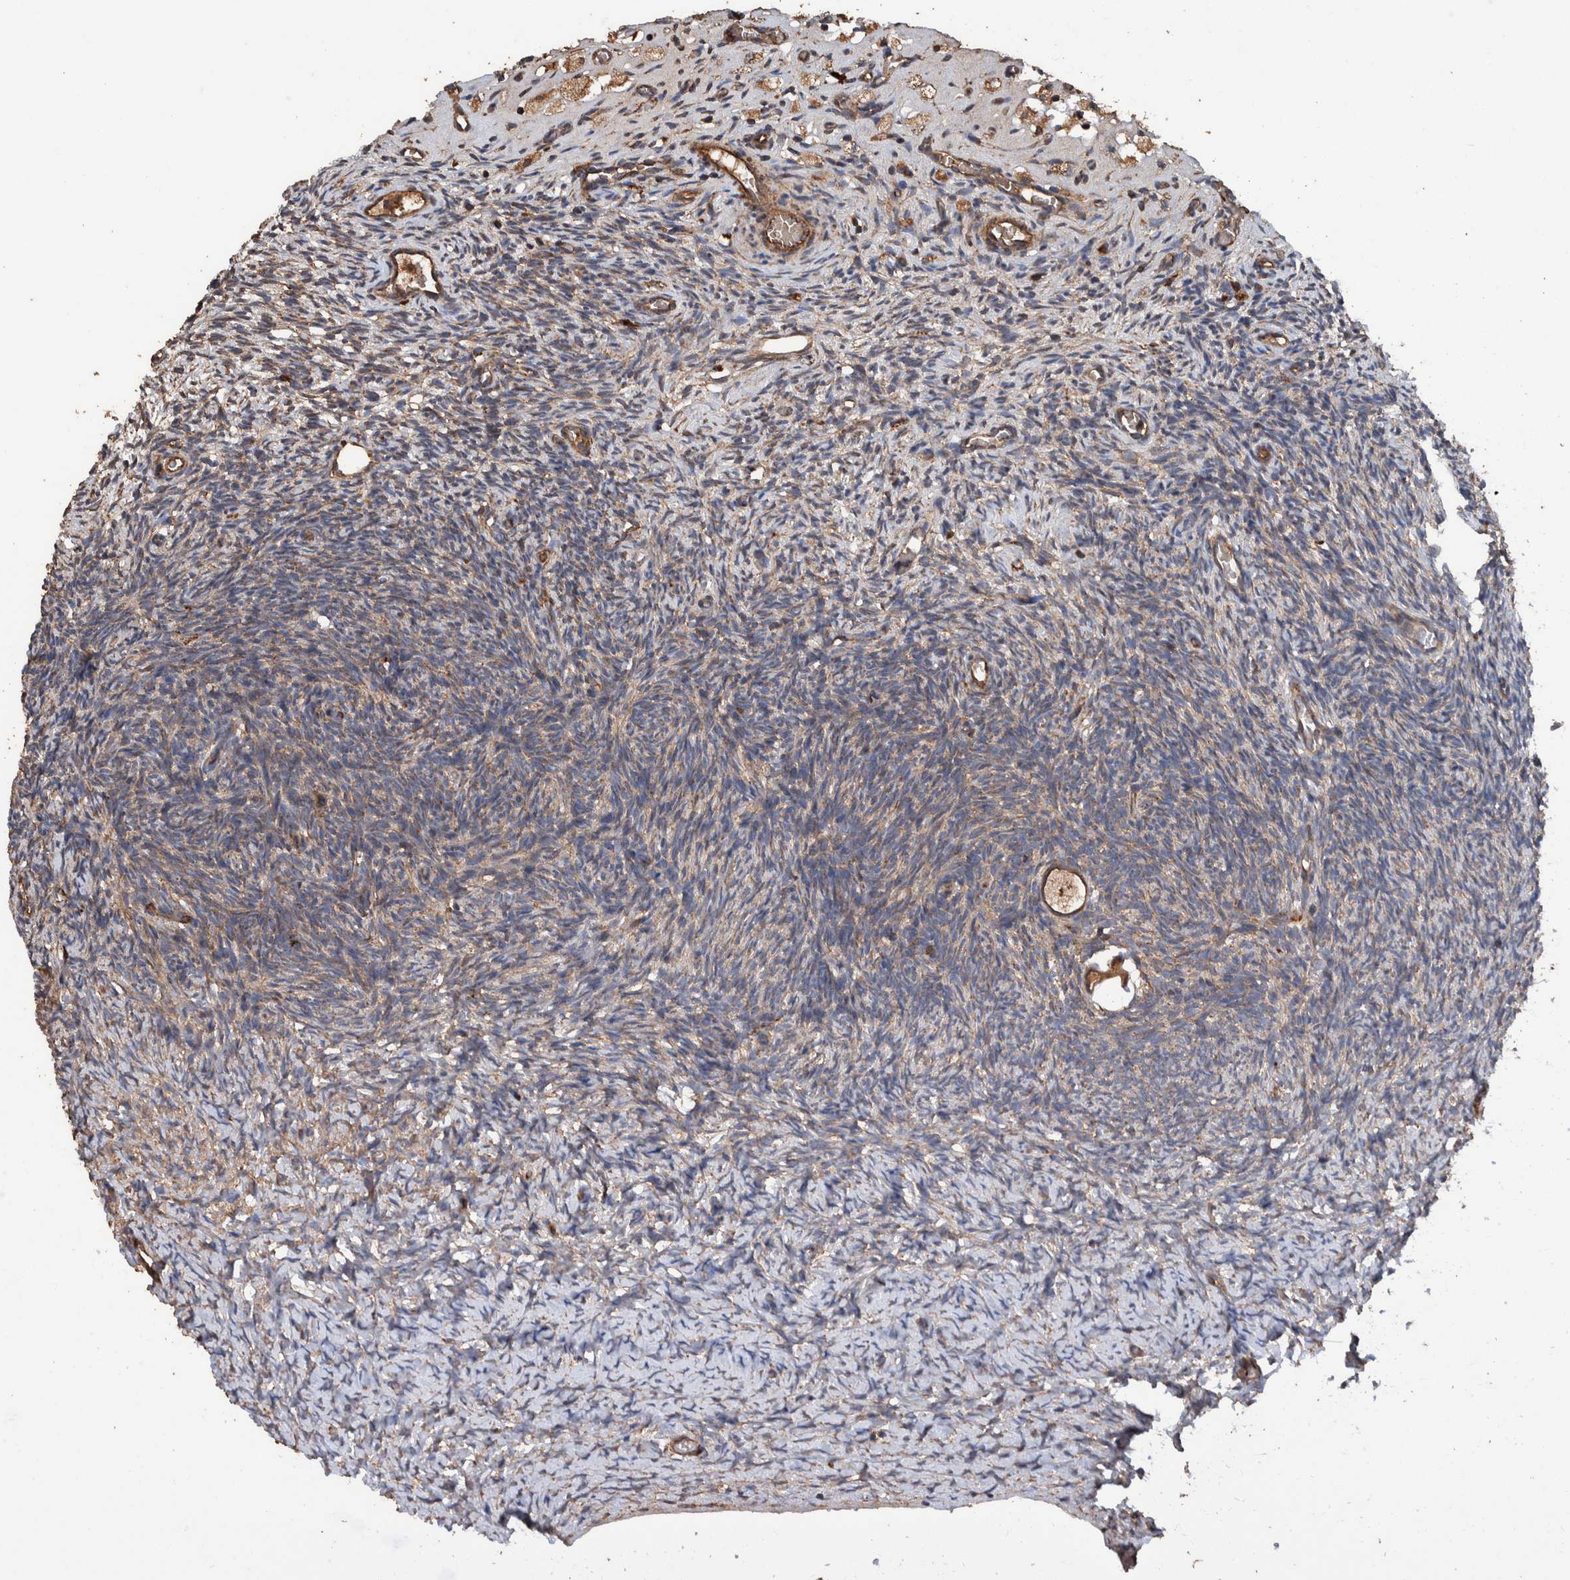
{"staining": {"intensity": "strong", "quantity": ">75%", "location": "cytoplasmic/membranous"}, "tissue": "ovary", "cell_type": "Follicle cells", "image_type": "normal", "snomed": [{"axis": "morphology", "description": "Normal tissue, NOS"}, {"axis": "topography", "description": "Ovary"}], "caption": "Protein expression by IHC shows strong cytoplasmic/membranous expression in approximately >75% of follicle cells in unremarkable ovary.", "gene": "ENSG00000251537", "patient": {"sex": "female", "age": 34}}